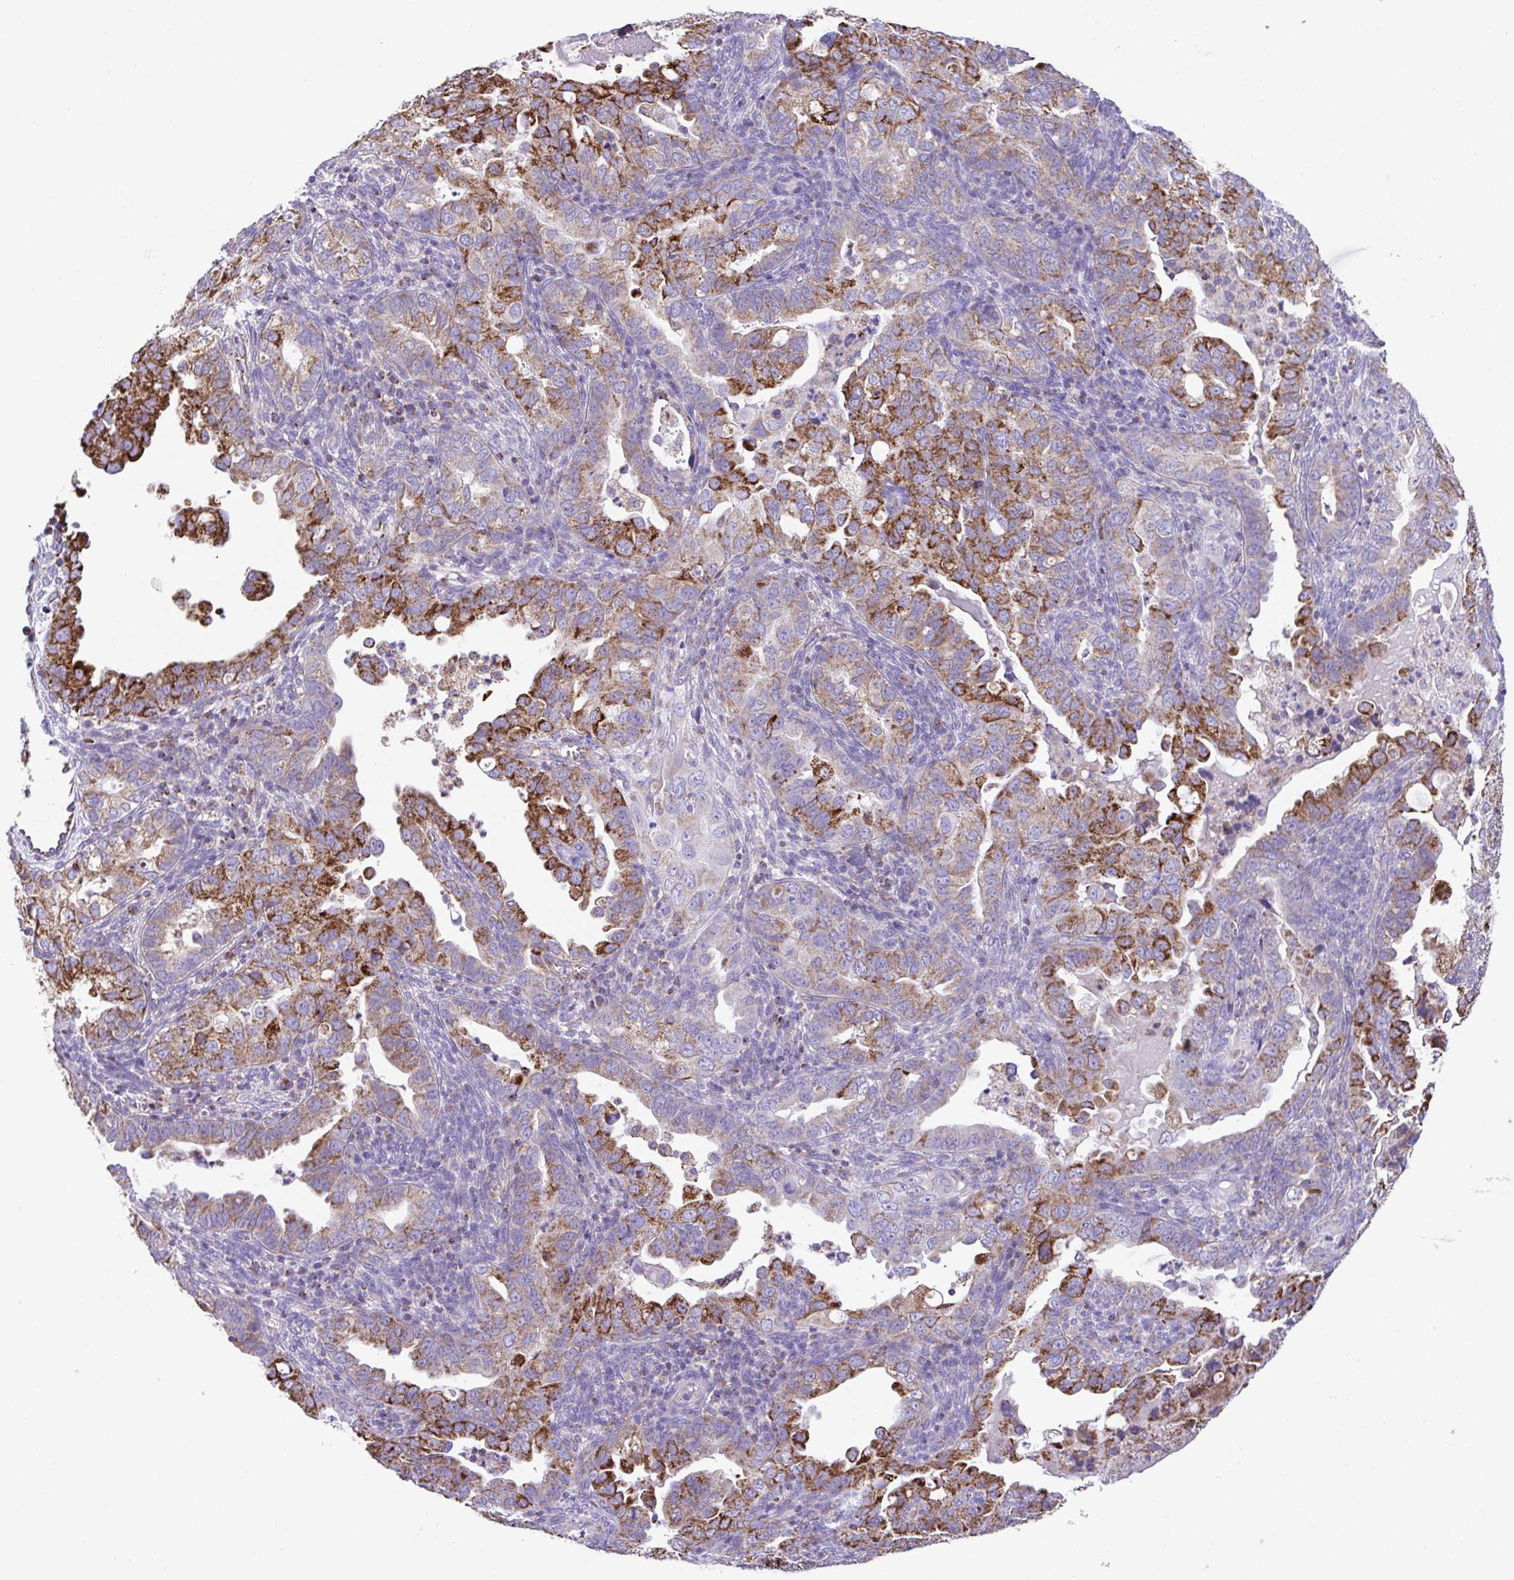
{"staining": {"intensity": "strong", "quantity": "25%-75%", "location": "cytoplasmic/membranous"}, "tissue": "endometrial cancer", "cell_type": "Tumor cells", "image_type": "cancer", "snomed": [{"axis": "morphology", "description": "Adenocarcinoma, NOS"}, {"axis": "topography", "description": "Endometrium"}], "caption": "High-power microscopy captured an immunohistochemistry (IHC) micrograph of endometrial cancer, revealing strong cytoplasmic/membranous expression in about 25%-75% of tumor cells. The staining is performed using DAB (3,3'-diaminobenzidine) brown chromogen to label protein expression. The nuclei are counter-stained blue using hematoxylin.", "gene": "PCMTD2", "patient": {"sex": "female", "age": 57}}